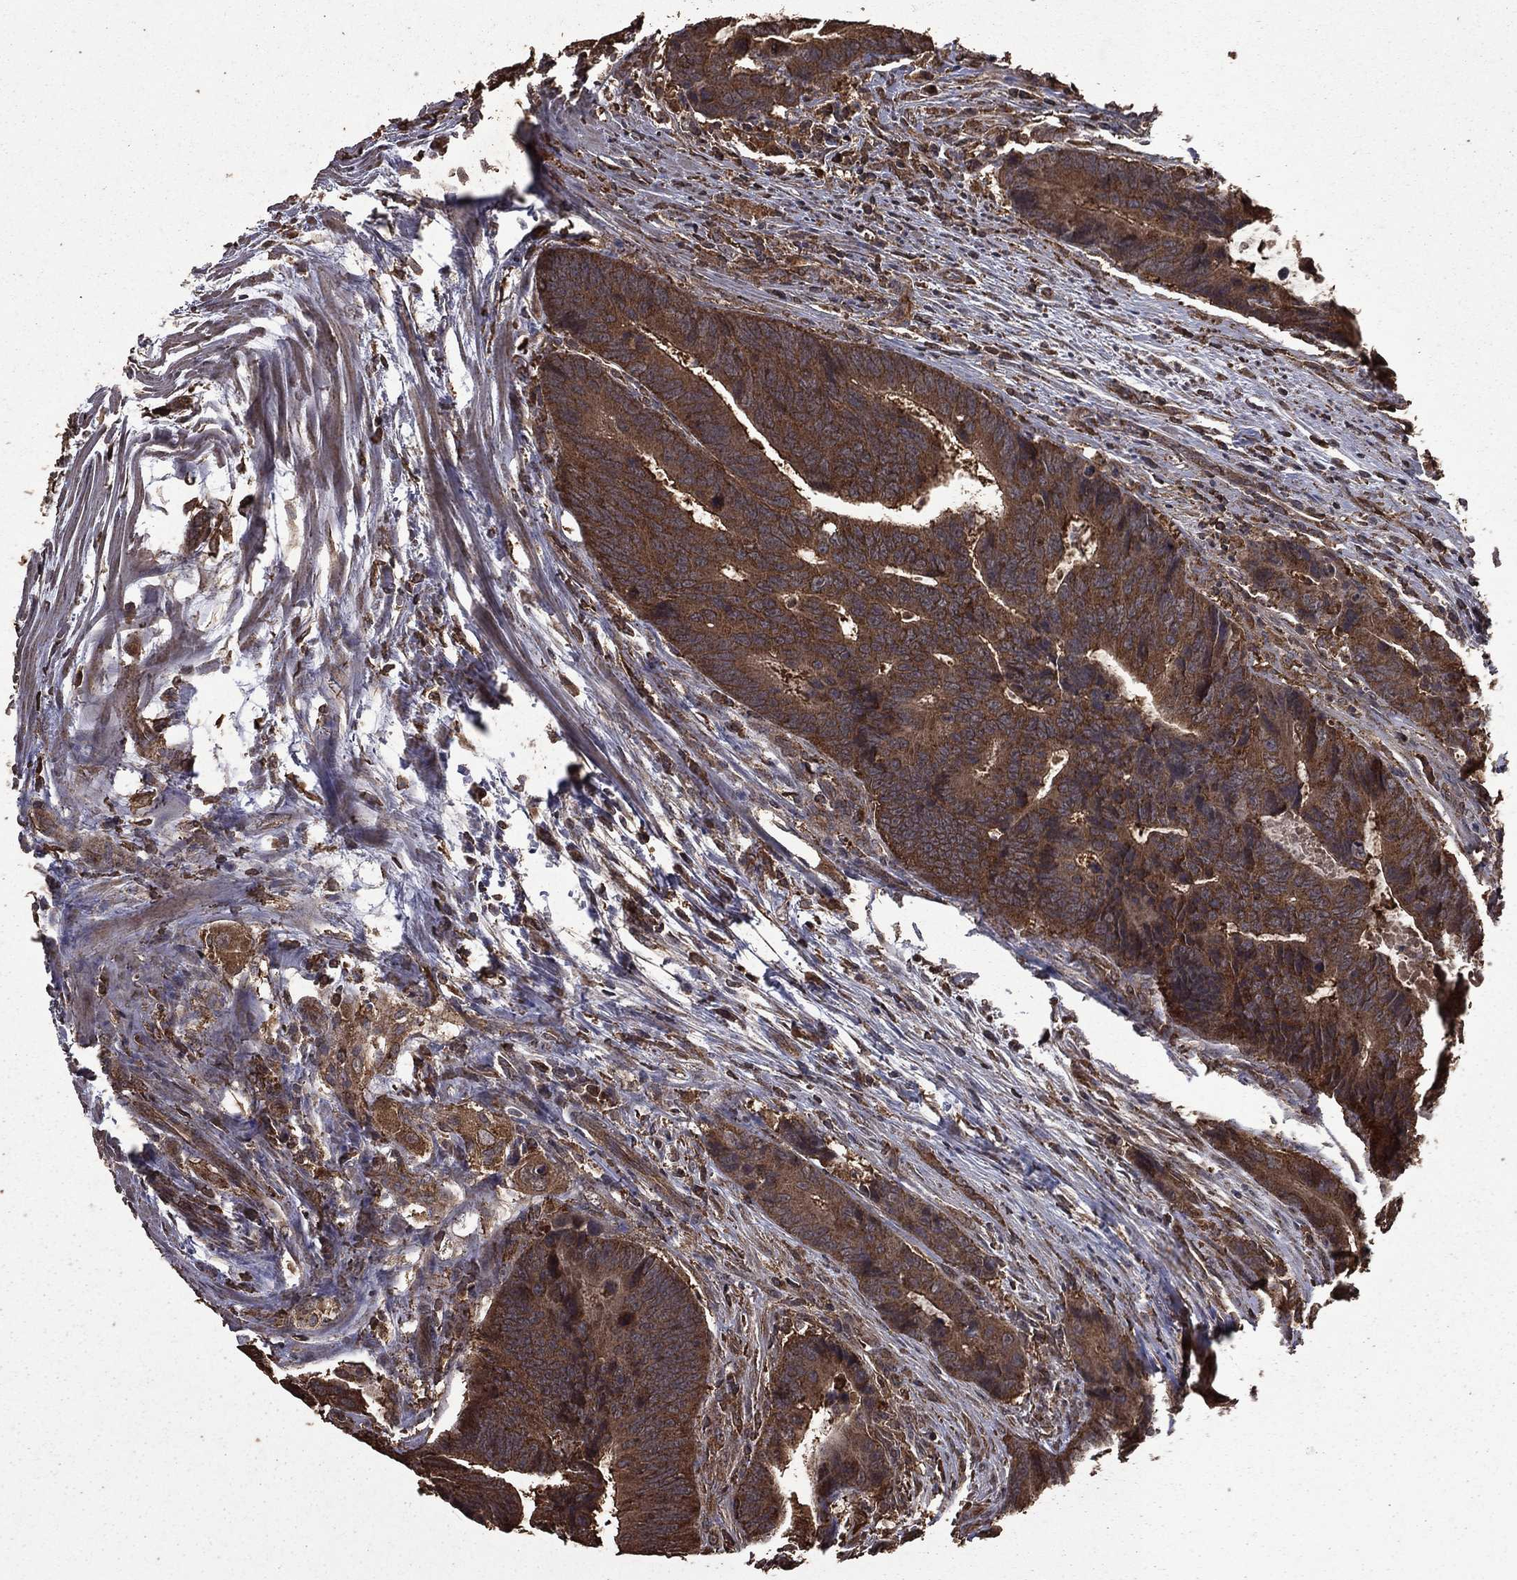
{"staining": {"intensity": "moderate", "quantity": ">75%", "location": "cytoplasmic/membranous"}, "tissue": "colorectal cancer", "cell_type": "Tumor cells", "image_type": "cancer", "snomed": [{"axis": "morphology", "description": "Adenocarcinoma, NOS"}, {"axis": "topography", "description": "Colon"}], "caption": "Tumor cells show medium levels of moderate cytoplasmic/membranous staining in about >75% of cells in human colorectal cancer.", "gene": "BIRC6", "patient": {"sex": "female", "age": 56}}